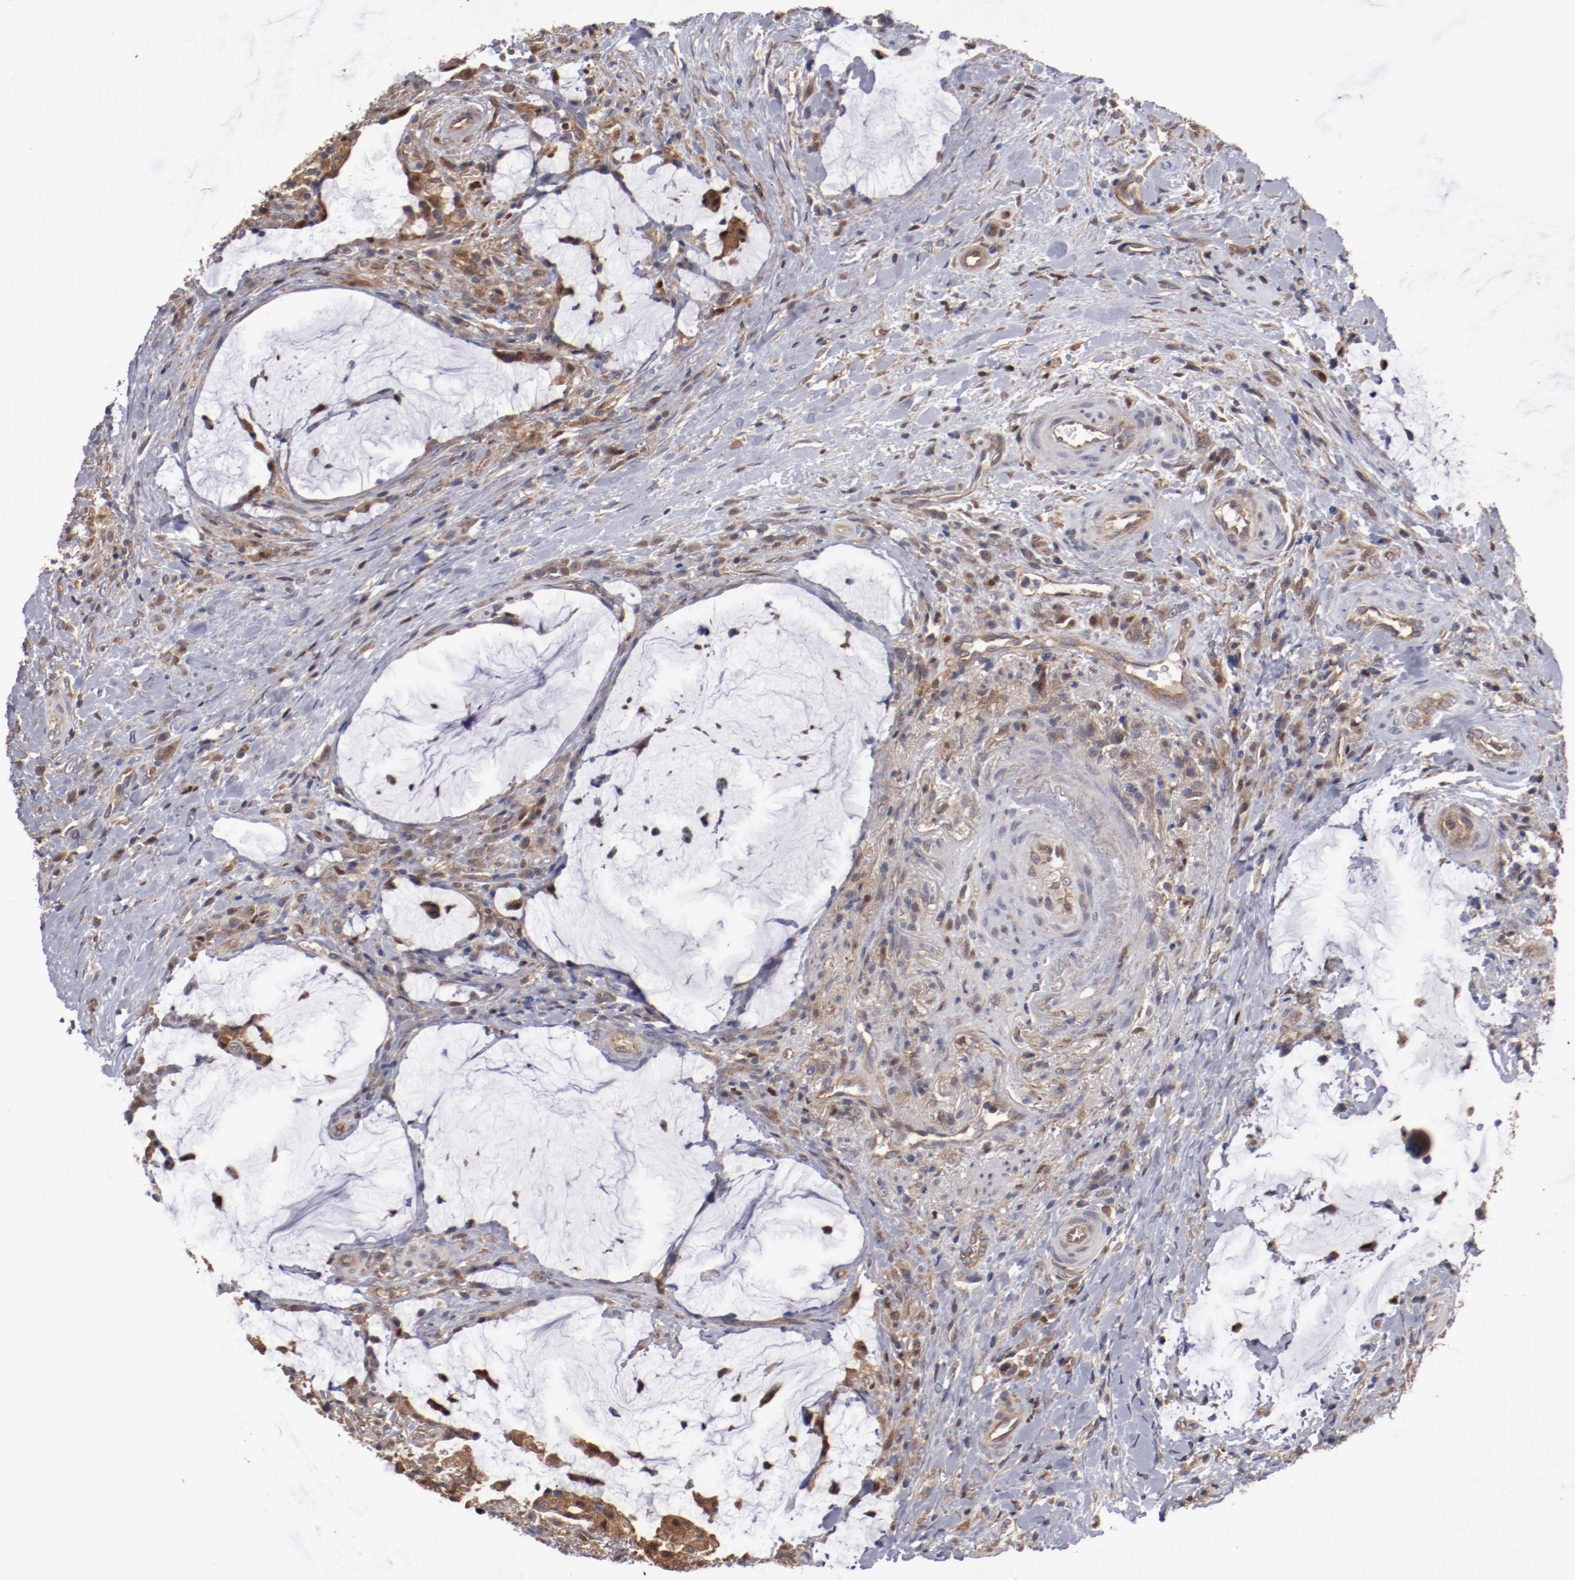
{"staining": {"intensity": "strong", "quantity": ">75%", "location": "cytoplasmic/membranous"}, "tissue": "colorectal cancer", "cell_type": "Tumor cells", "image_type": "cancer", "snomed": [{"axis": "morphology", "description": "Adenocarcinoma, NOS"}, {"axis": "topography", "description": "Rectum"}], "caption": "A photomicrograph of human colorectal cancer stained for a protein shows strong cytoplasmic/membranous brown staining in tumor cells.", "gene": "DNAAF2", "patient": {"sex": "female", "age": 71}}